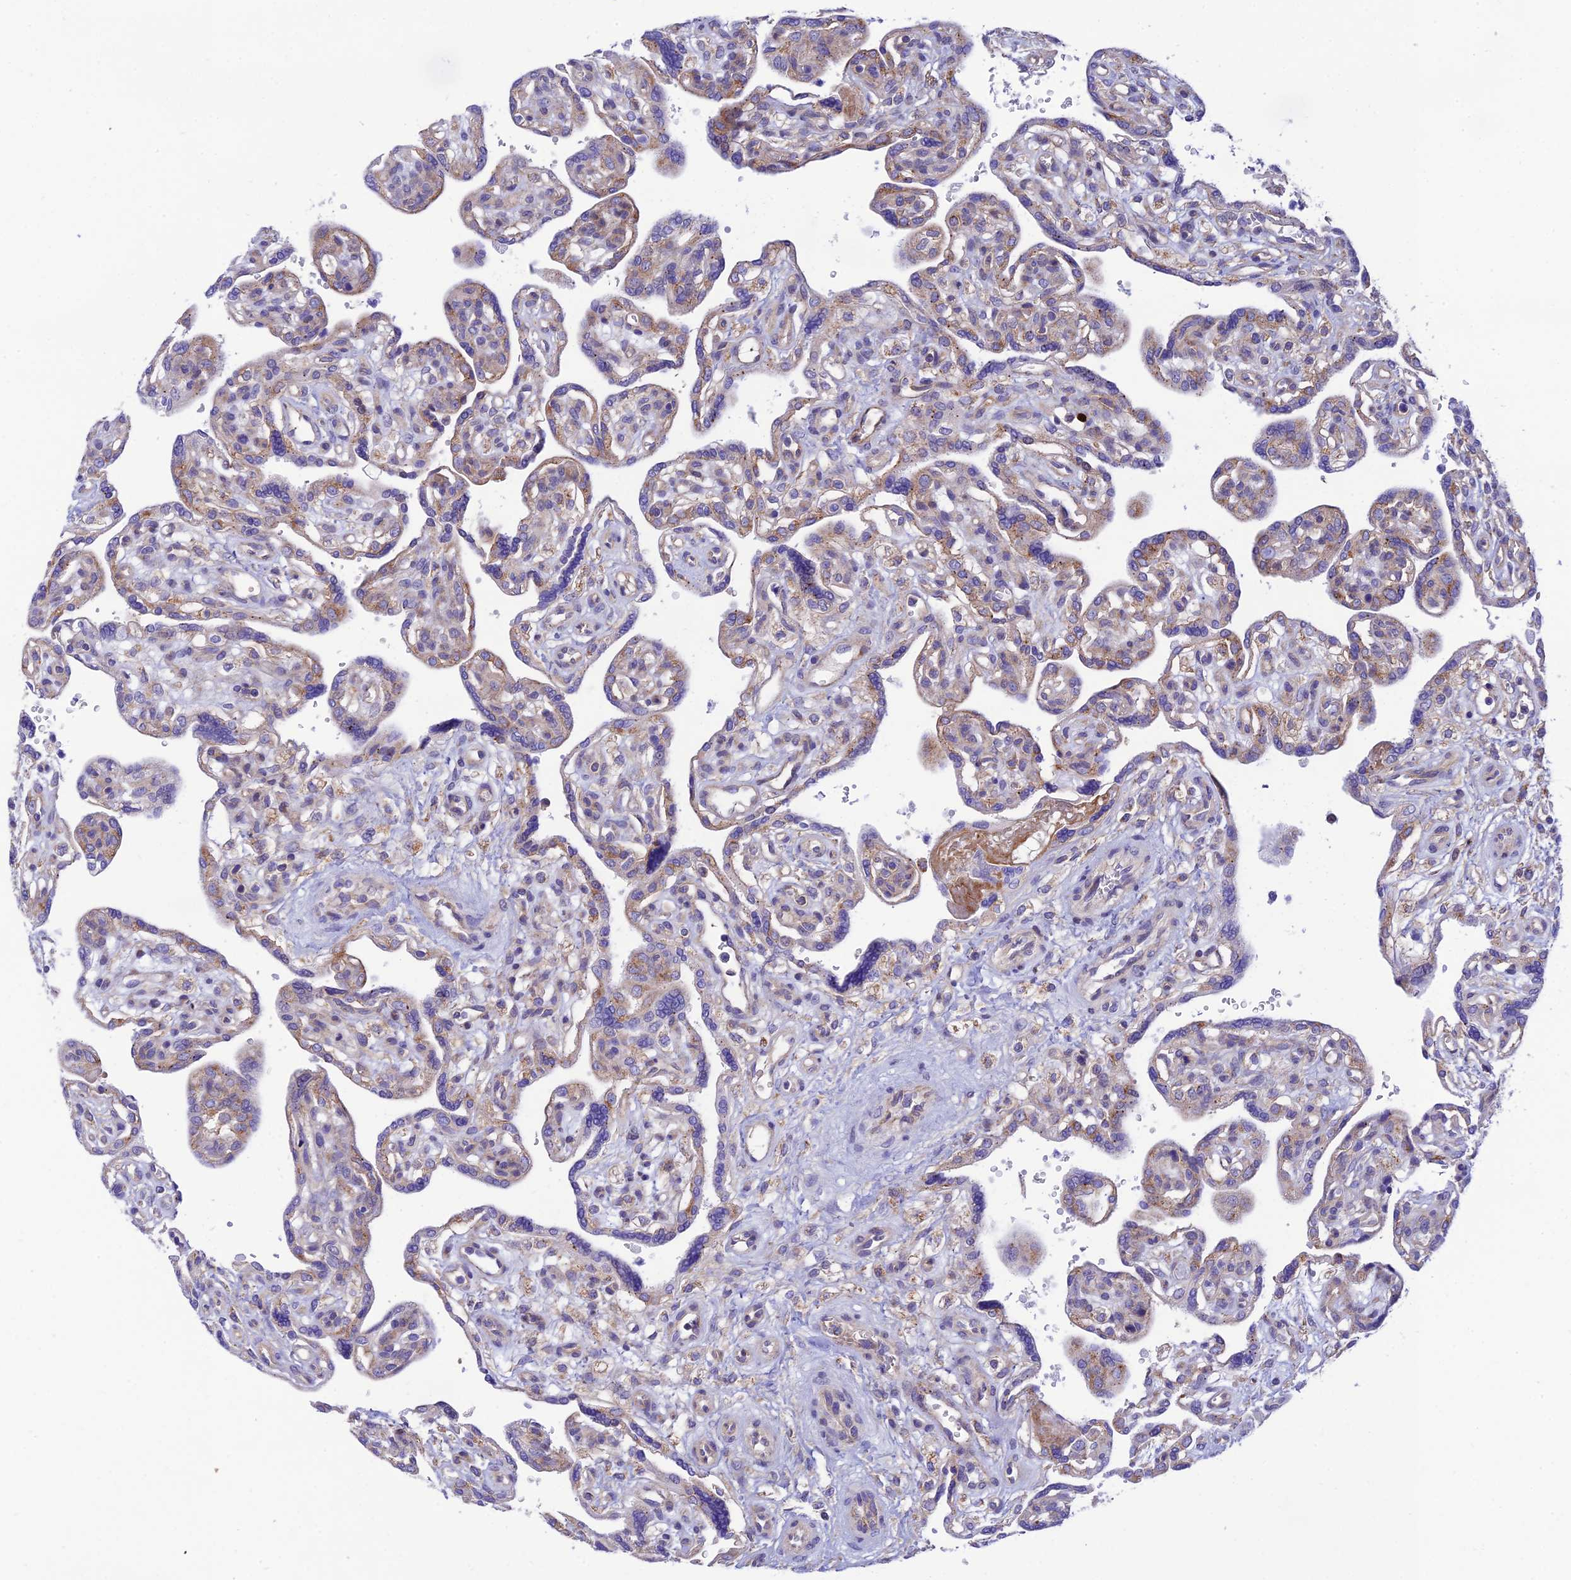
{"staining": {"intensity": "moderate", "quantity": "<25%", "location": "cytoplasmic/membranous"}, "tissue": "placenta", "cell_type": "Trophoblastic cells", "image_type": "normal", "snomed": [{"axis": "morphology", "description": "Normal tissue, NOS"}, {"axis": "topography", "description": "Placenta"}], "caption": "Immunohistochemistry (DAB) staining of benign placenta shows moderate cytoplasmic/membranous protein expression in about <25% of trophoblastic cells.", "gene": "CCDC157", "patient": {"sex": "female", "age": 39}}